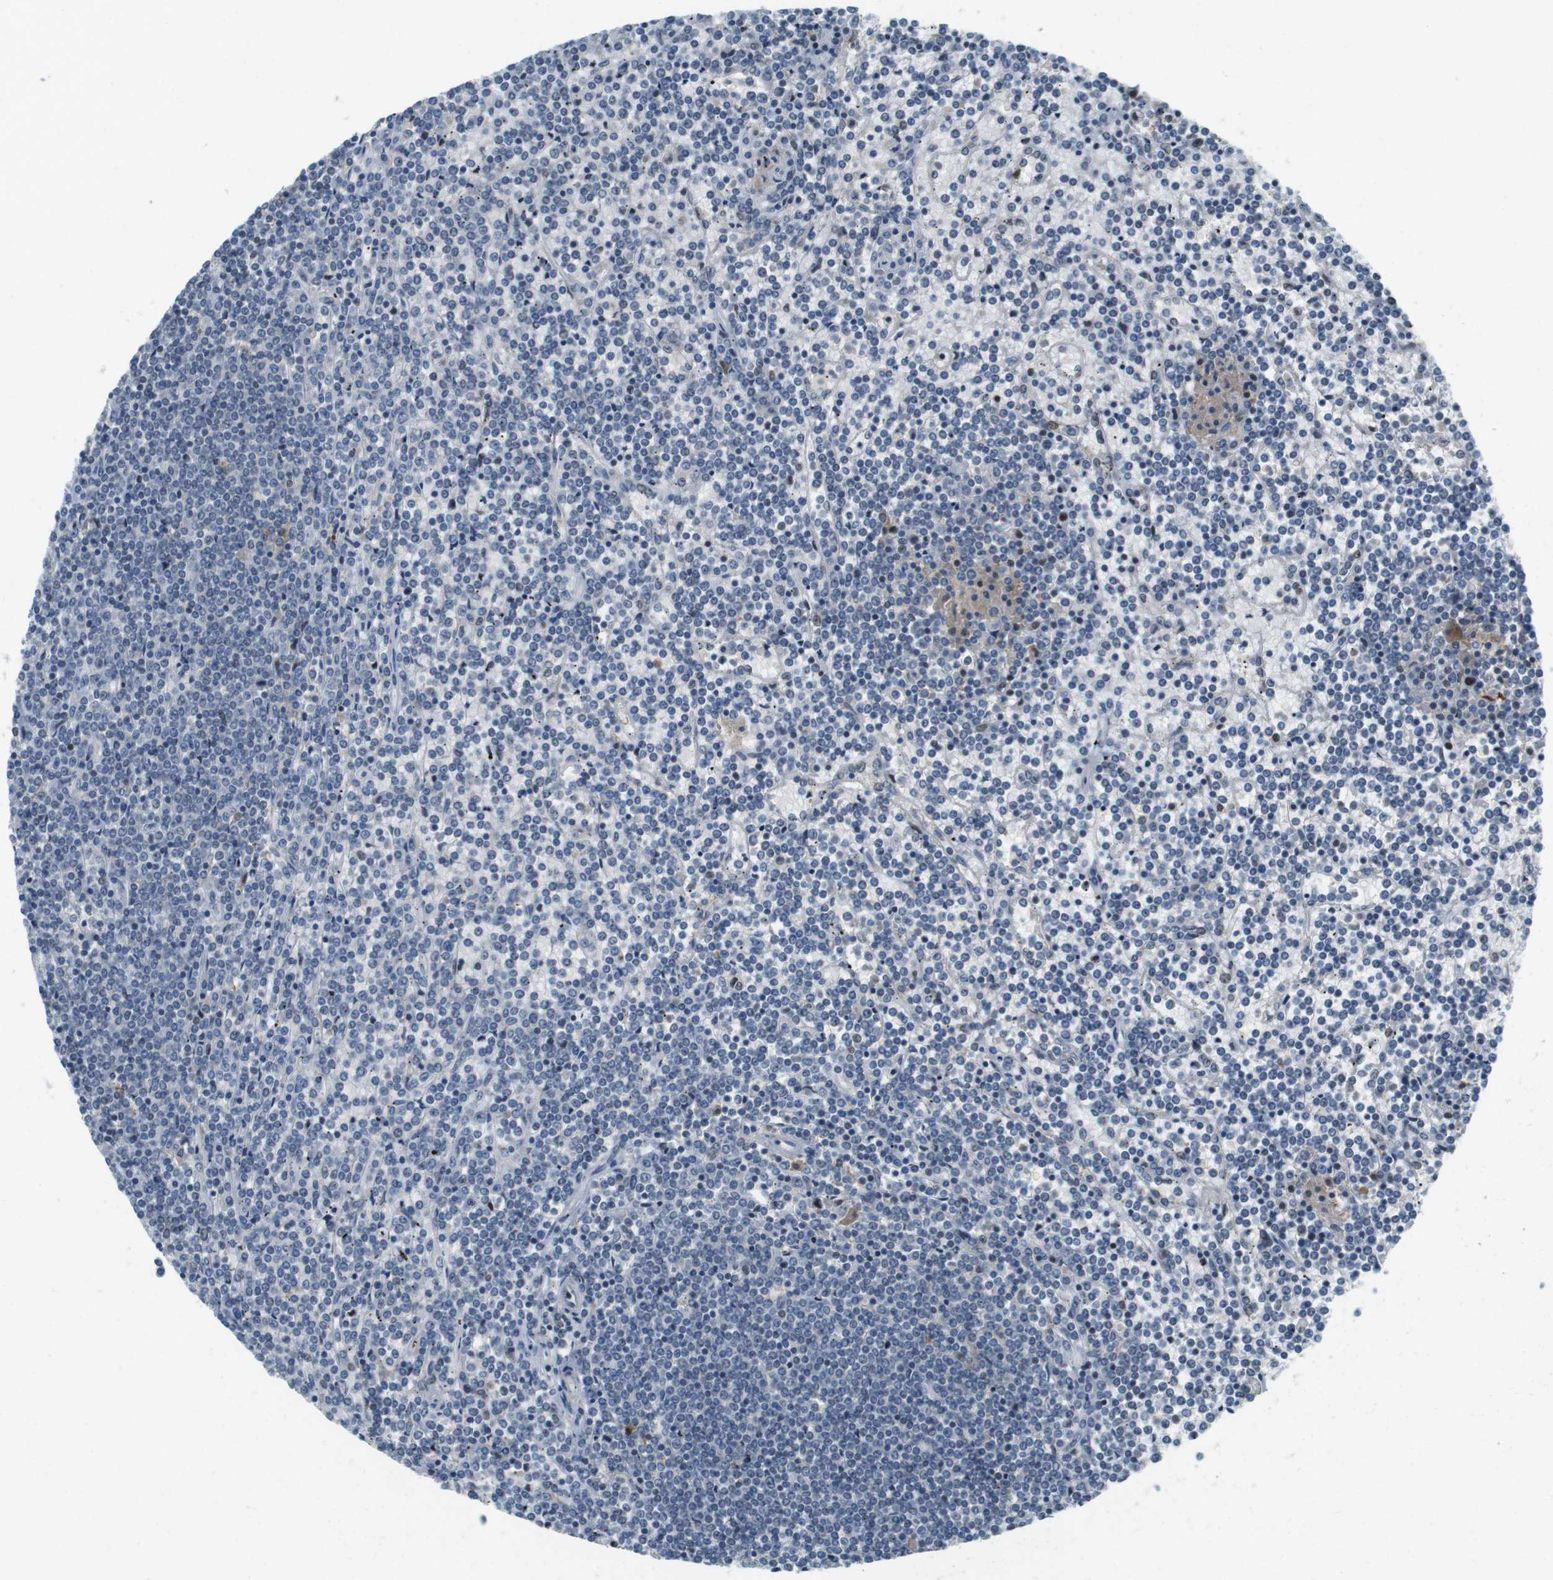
{"staining": {"intensity": "negative", "quantity": "none", "location": "none"}, "tissue": "lymphoma", "cell_type": "Tumor cells", "image_type": "cancer", "snomed": [{"axis": "morphology", "description": "Malignant lymphoma, non-Hodgkin's type, Low grade"}, {"axis": "topography", "description": "Spleen"}], "caption": "Immunohistochemical staining of malignant lymphoma, non-Hodgkin's type (low-grade) shows no significant staining in tumor cells. (DAB (3,3'-diaminobenzidine) immunohistochemistry (IHC) with hematoxylin counter stain).", "gene": "CDK14", "patient": {"sex": "female", "age": 19}}